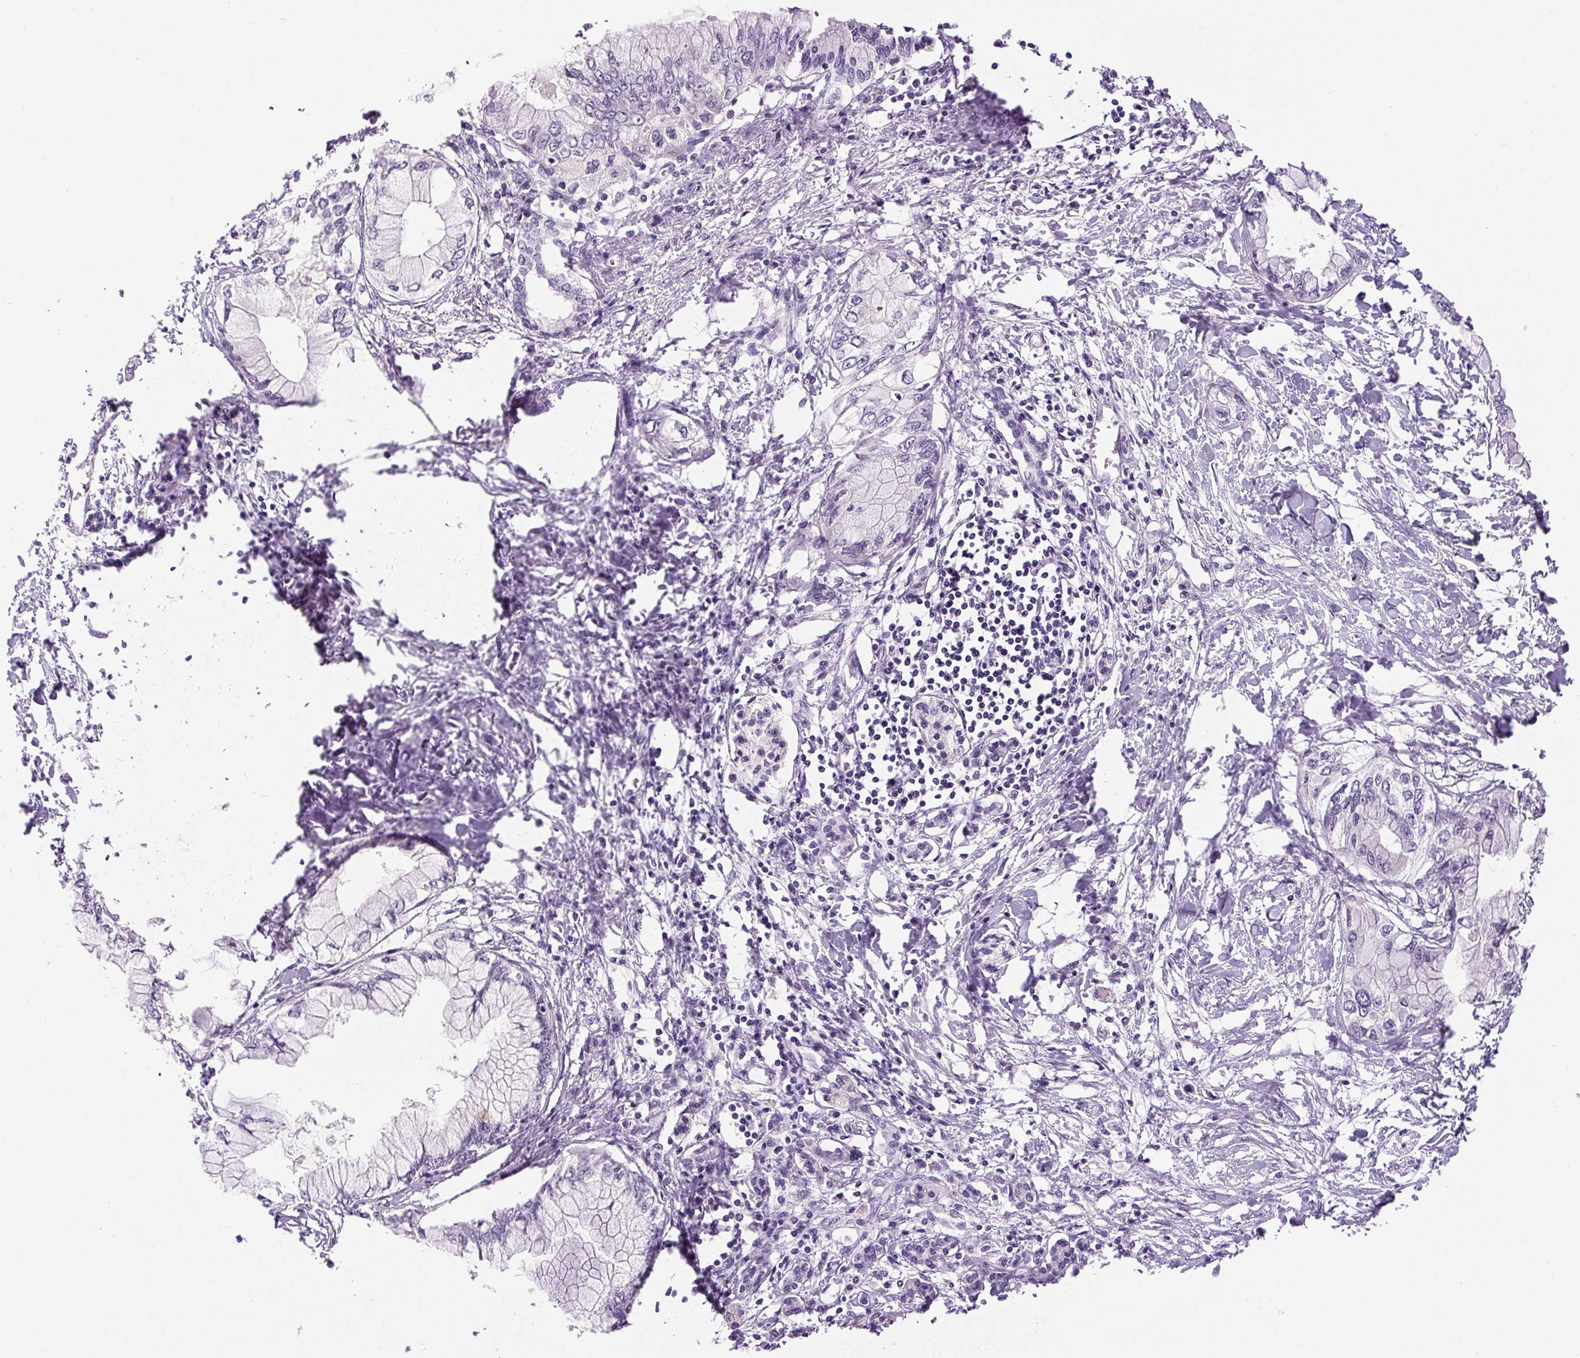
{"staining": {"intensity": "negative", "quantity": "none", "location": "none"}, "tissue": "pancreatic cancer", "cell_type": "Tumor cells", "image_type": "cancer", "snomed": [{"axis": "morphology", "description": "Adenocarcinoma, NOS"}, {"axis": "topography", "description": "Pancreas"}], "caption": "Immunohistochemical staining of pancreatic cancer reveals no significant positivity in tumor cells.", "gene": "FABP7", "patient": {"sex": "male", "age": 48}}